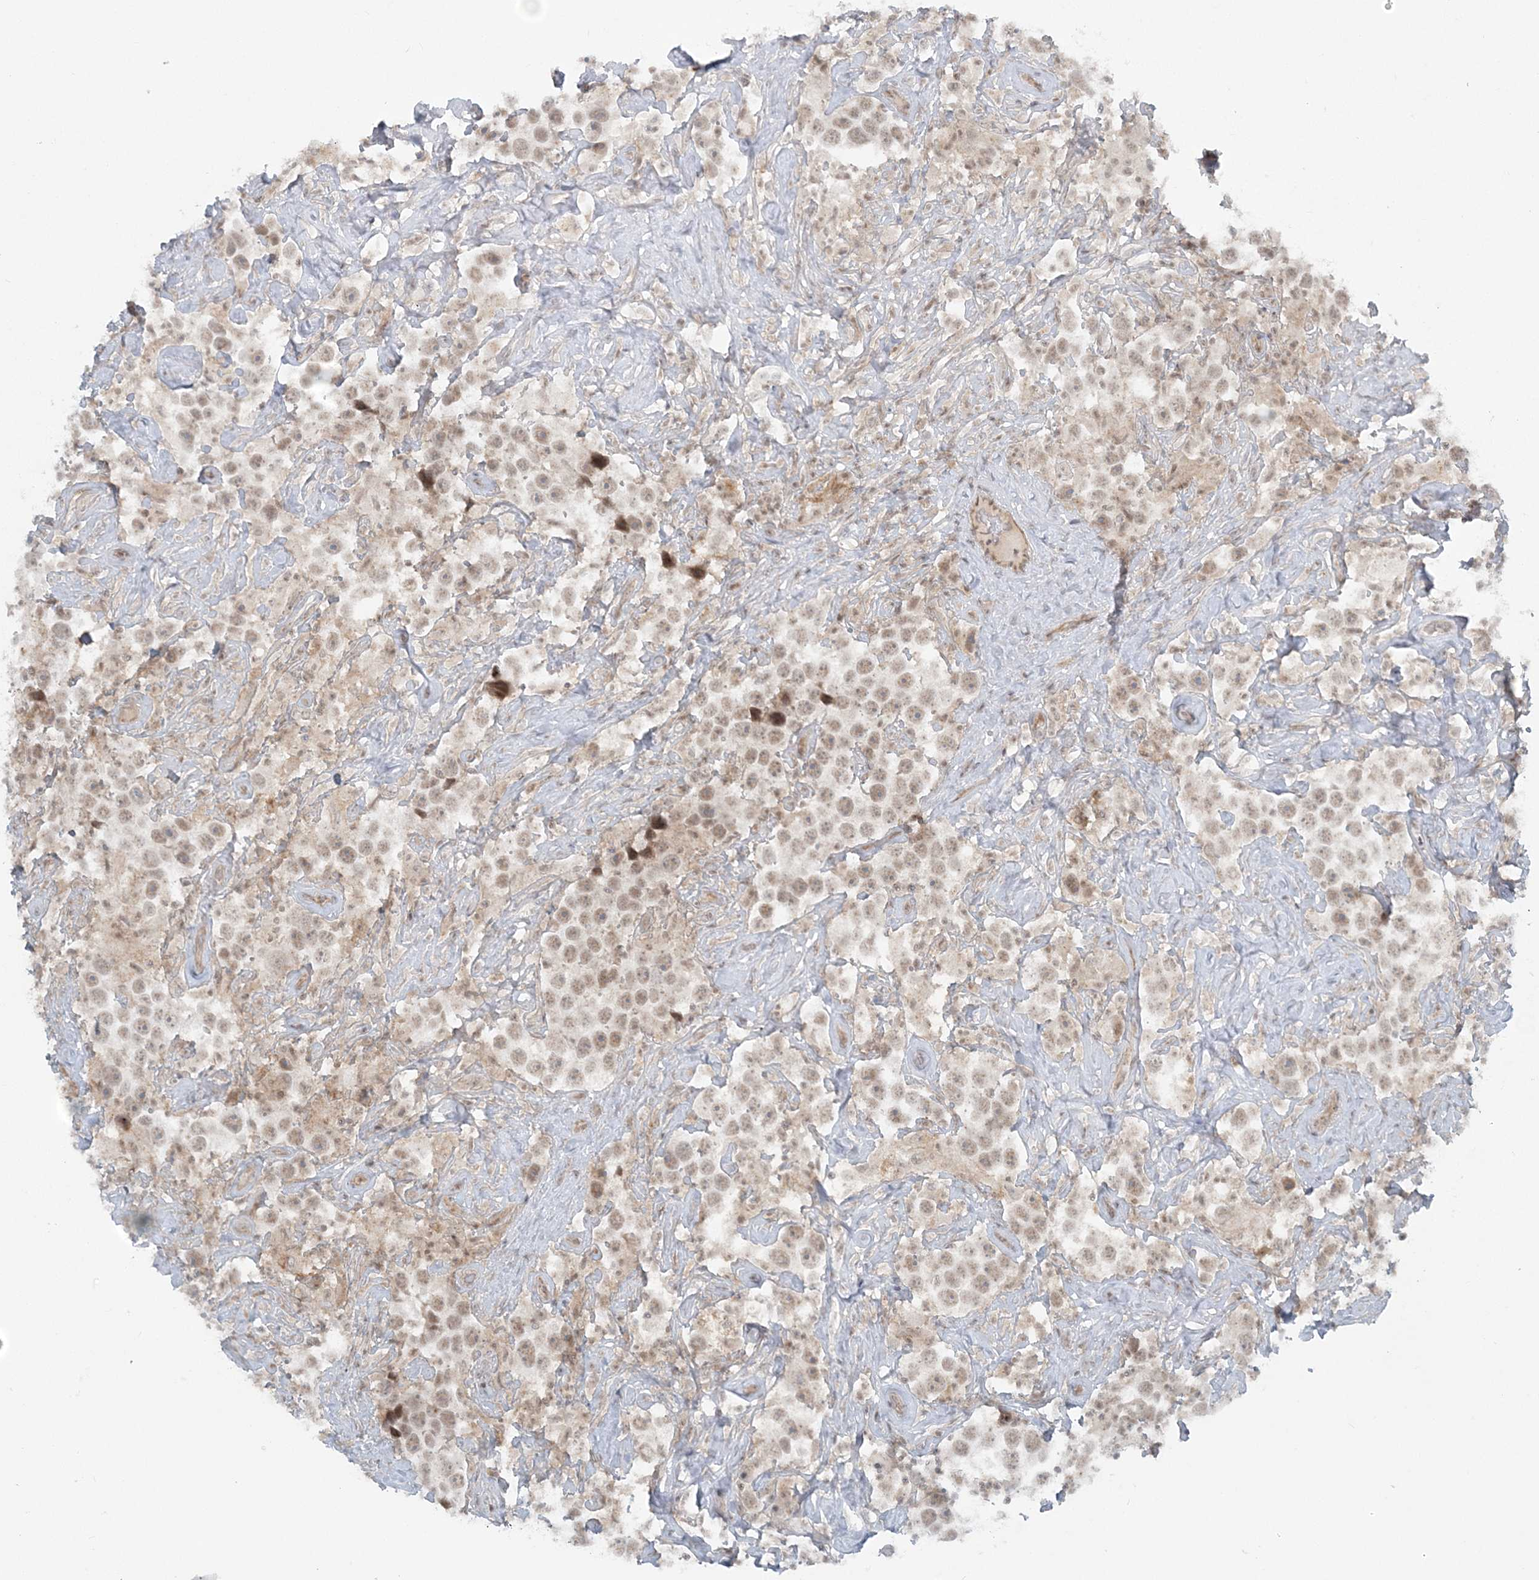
{"staining": {"intensity": "weak", "quantity": "25%-75%", "location": "cytoplasmic/membranous,nuclear"}, "tissue": "testis cancer", "cell_type": "Tumor cells", "image_type": "cancer", "snomed": [{"axis": "morphology", "description": "Seminoma, NOS"}, {"axis": "topography", "description": "Testis"}], "caption": "The histopathology image demonstrates staining of testis cancer (seminoma), revealing weak cytoplasmic/membranous and nuclear protein expression (brown color) within tumor cells. (DAB (3,3'-diaminobenzidine) = brown stain, brightfield microscopy at high magnification).", "gene": "ATP11A", "patient": {"sex": "male", "age": 49}}